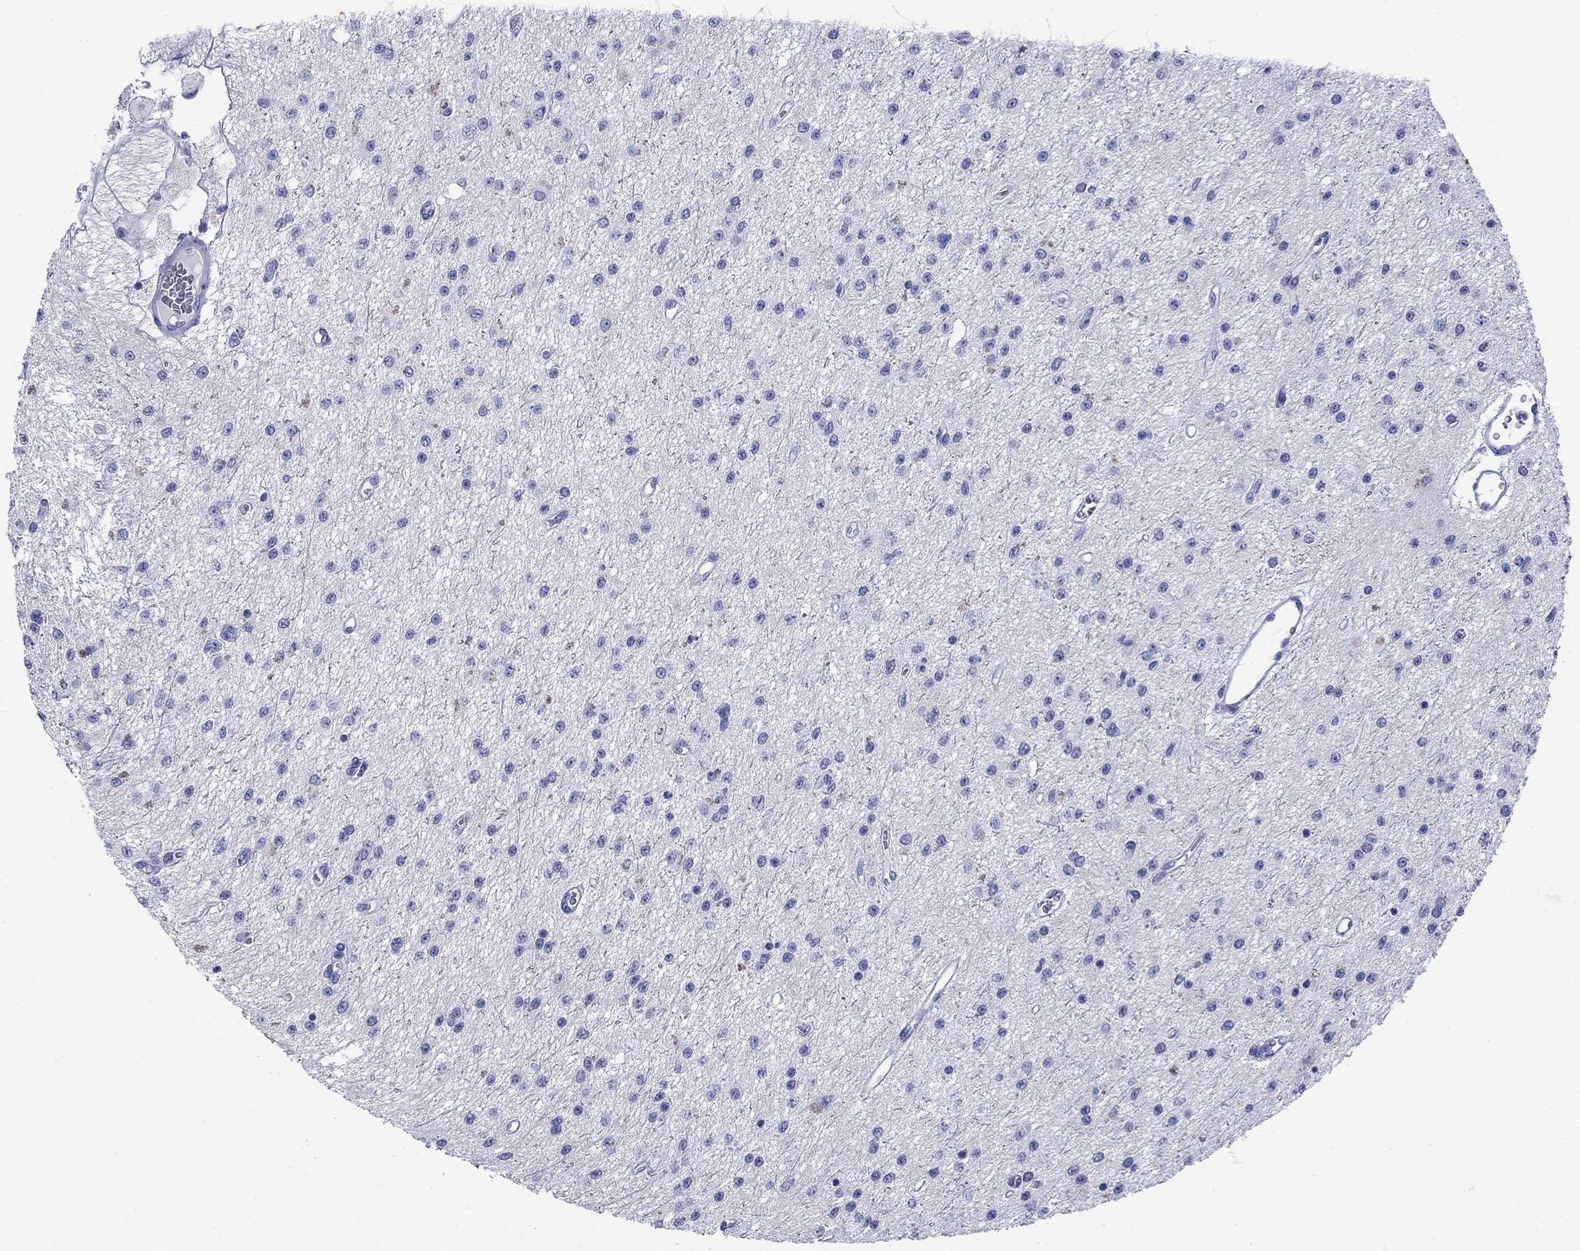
{"staining": {"intensity": "negative", "quantity": "none", "location": "none"}, "tissue": "glioma", "cell_type": "Tumor cells", "image_type": "cancer", "snomed": [{"axis": "morphology", "description": "Glioma, malignant, Low grade"}, {"axis": "topography", "description": "Brain"}], "caption": "Tumor cells are negative for brown protein staining in glioma.", "gene": "CD1A", "patient": {"sex": "female", "age": 45}}